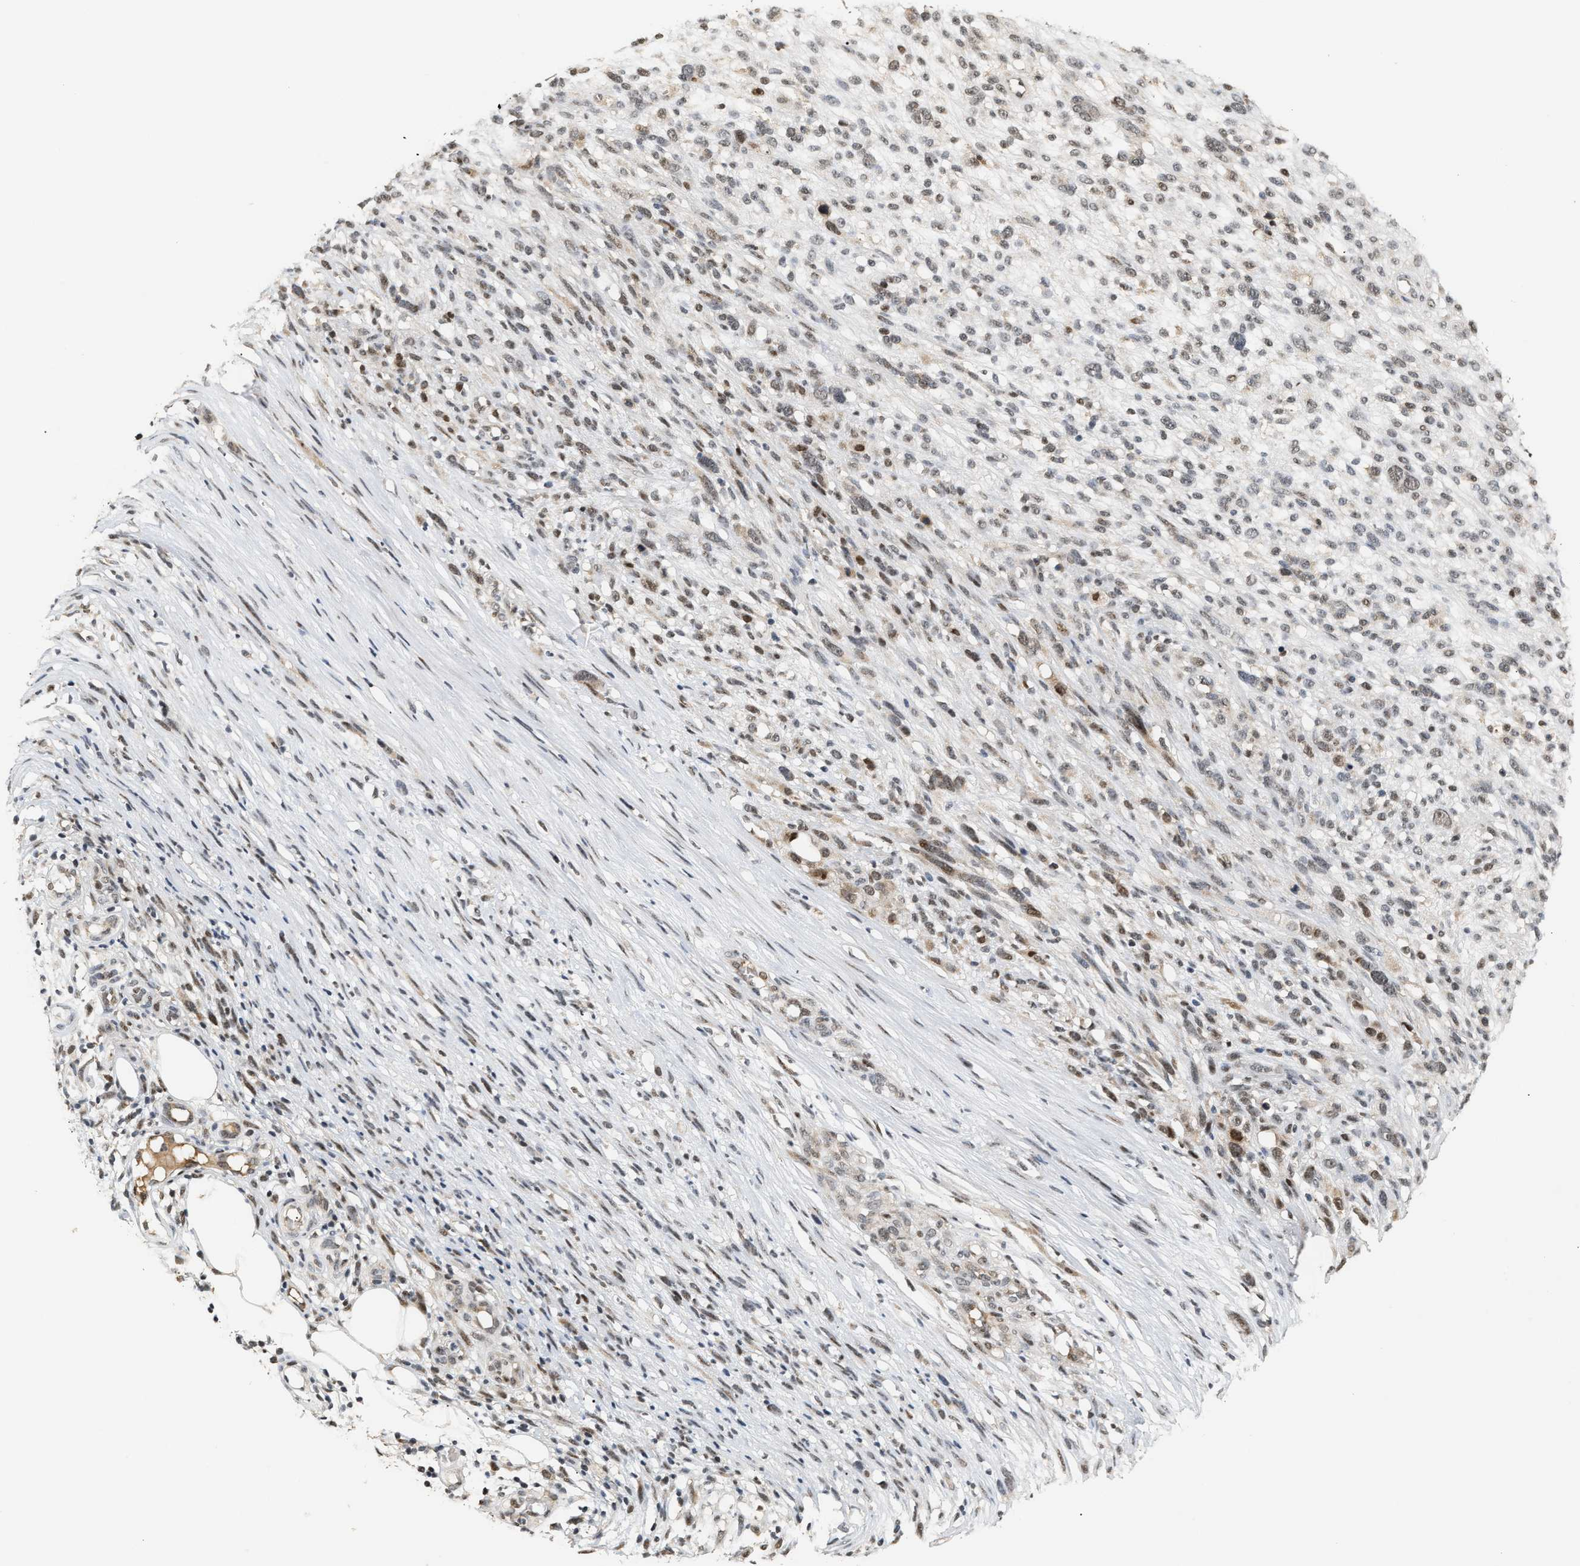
{"staining": {"intensity": "moderate", "quantity": ">75%", "location": "nuclear"}, "tissue": "melanoma", "cell_type": "Tumor cells", "image_type": "cancer", "snomed": [{"axis": "morphology", "description": "Malignant melanoma, NOS"}, {"axis": "topography", "description": "Skin"}], "caption": "High-power microscopy captured an IHC histopathology image of melanoma, revealing moderate nuclear expression in approximately >75% of tumor cells.", "gene": "ZFAND5", "patient": {"sex": "female", "age": 55}}